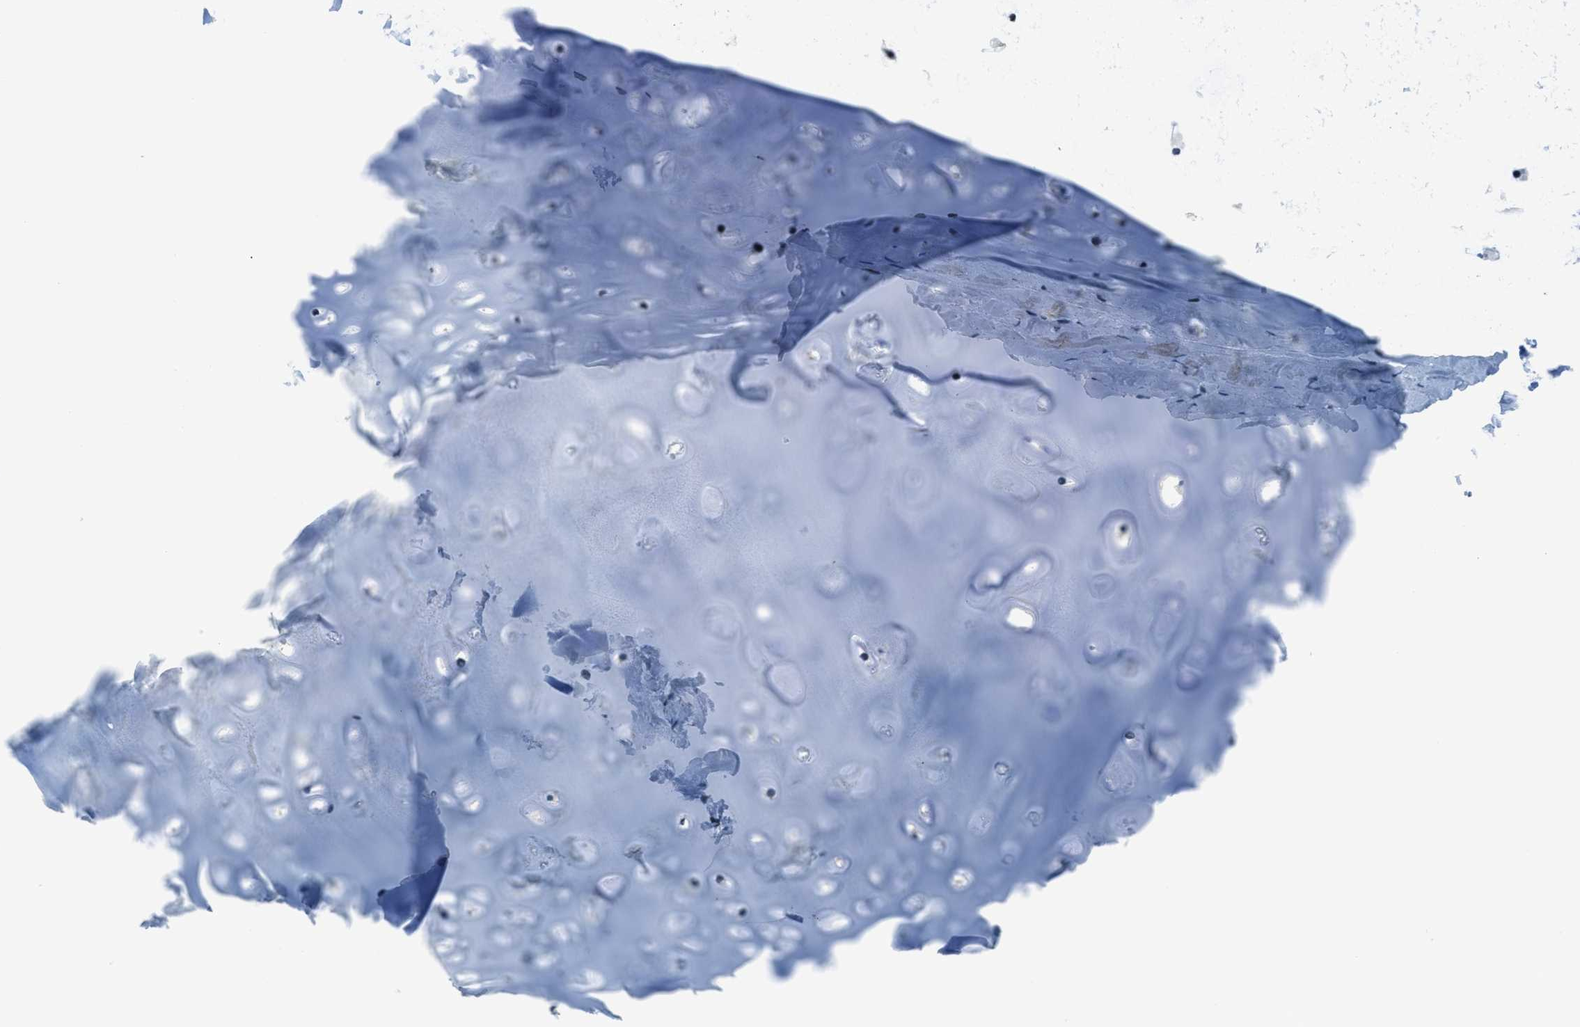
{"staining": {"intensity": "moderate", "quantity": ">75%", "location": "nuclear"}, "tissue": "adipose tissue", "cell_type": "Adipocytes", "image_type": "normal", "snomed": [{"axis": "morphology", "description": "Normal tissue, NOS"}, {"axis": "topography", "description": "Cartilage tissue"}, {"axis": "topography", "description": "Bronchus"}], "caption": "Immunohistochemistry (IHC) (DAB) staining of benign adipose tissue displays moderate nuclear protein staining in about >75% of adipocytes. (brown staining indicates protein expression, while blue staining denotes nuclei).", "gene": "KLF6", "patient": {"sex": "female", "age": 73}}